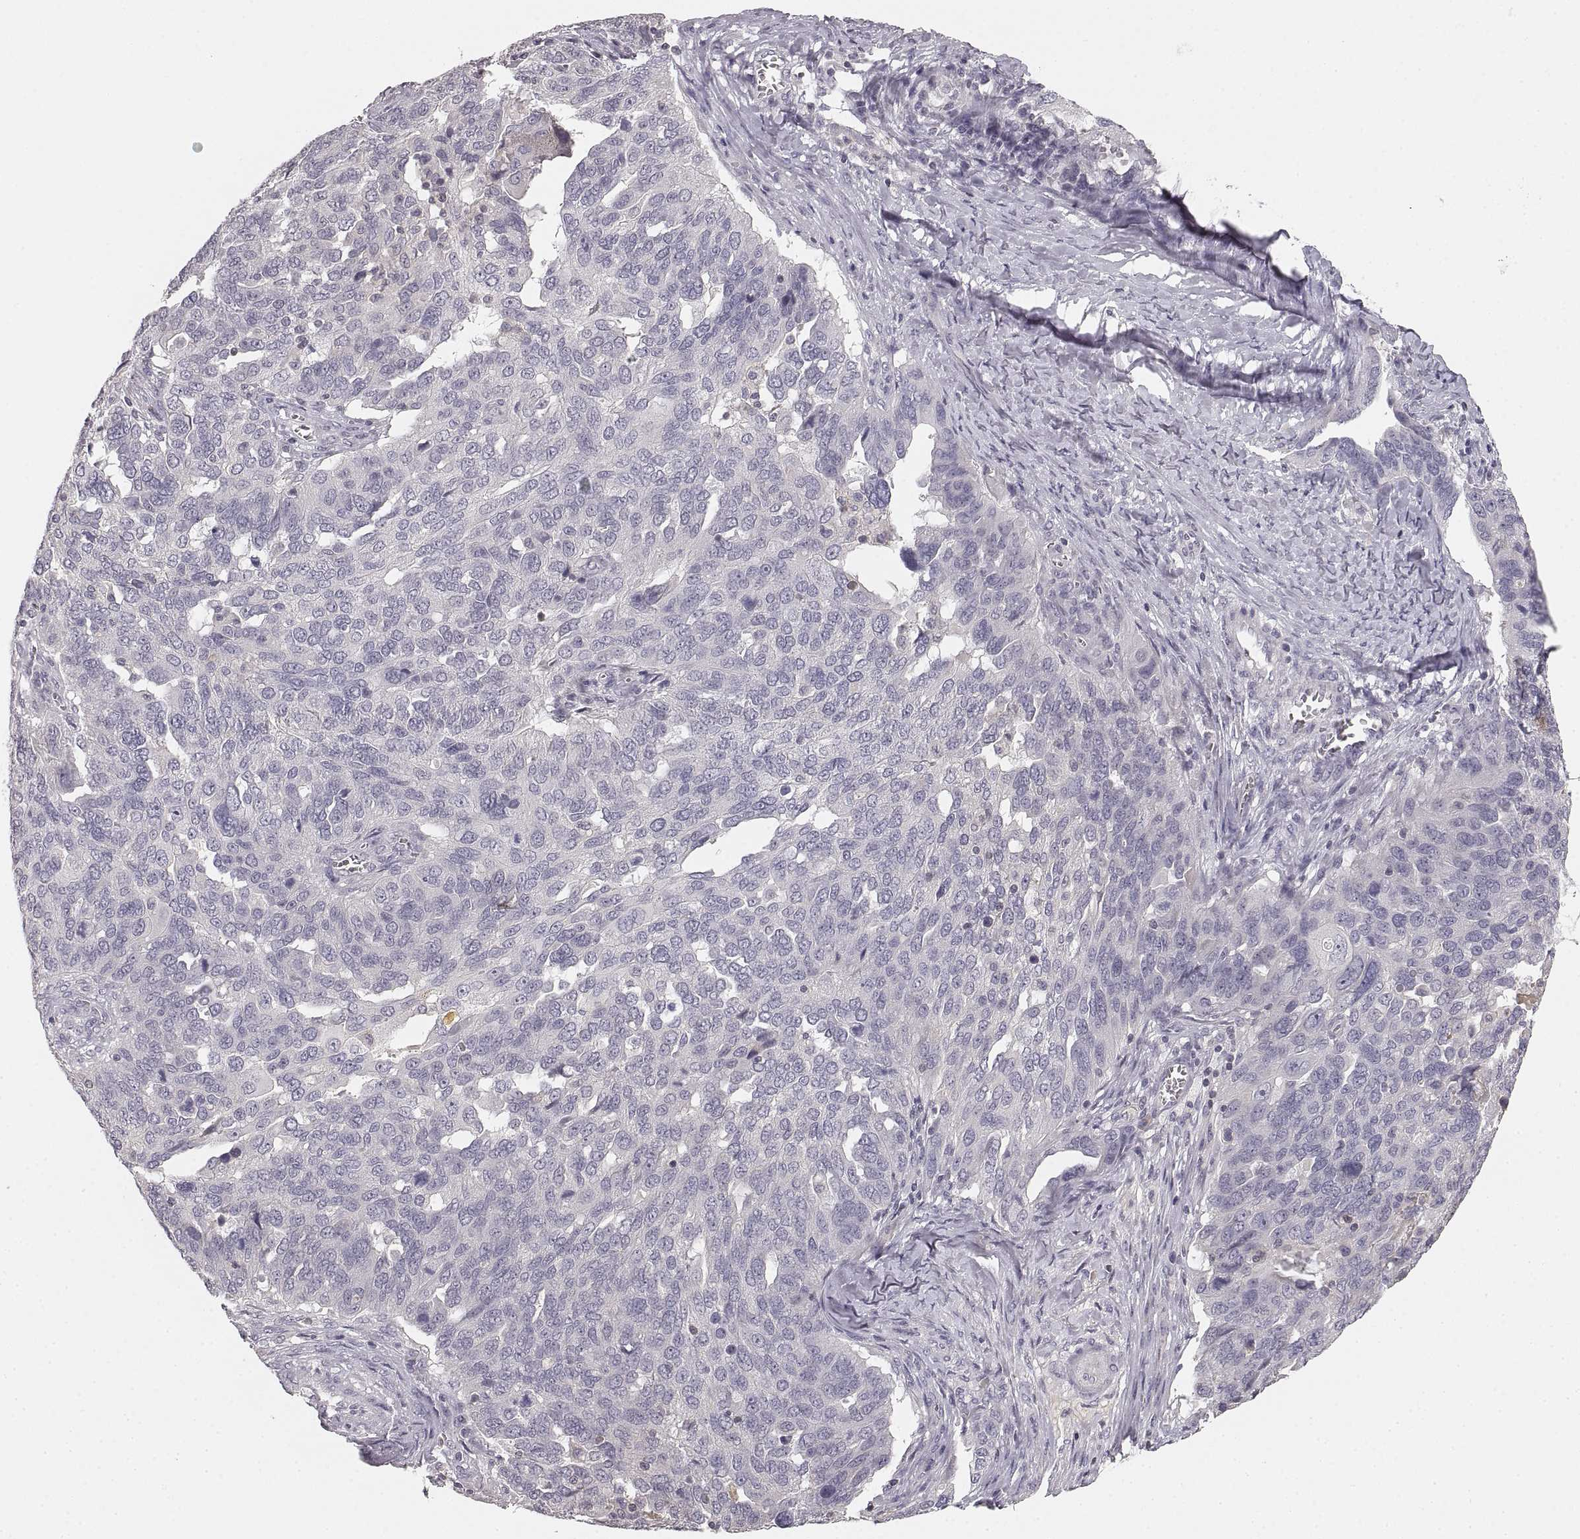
{"staining": {"intensity": "negative", "quantity": "none", "location": "none"}, "tissue": "ovarian cancer", "cell_type": "Tumor cells", "image_type": "cancer", "snomed": [{"axis": "morphology", "description": "Carcinoma, endometroid"}, {"axis": "topography", "description": "Soft tissue"}, {"axis": "topography", "description": "Ovary"}], "caption": "Tumor cells show no significant staining in endometroid carcinoma (ovarian).", "gene": "RUNDC3A", "patient": {"sex": "female", "age": 52}}